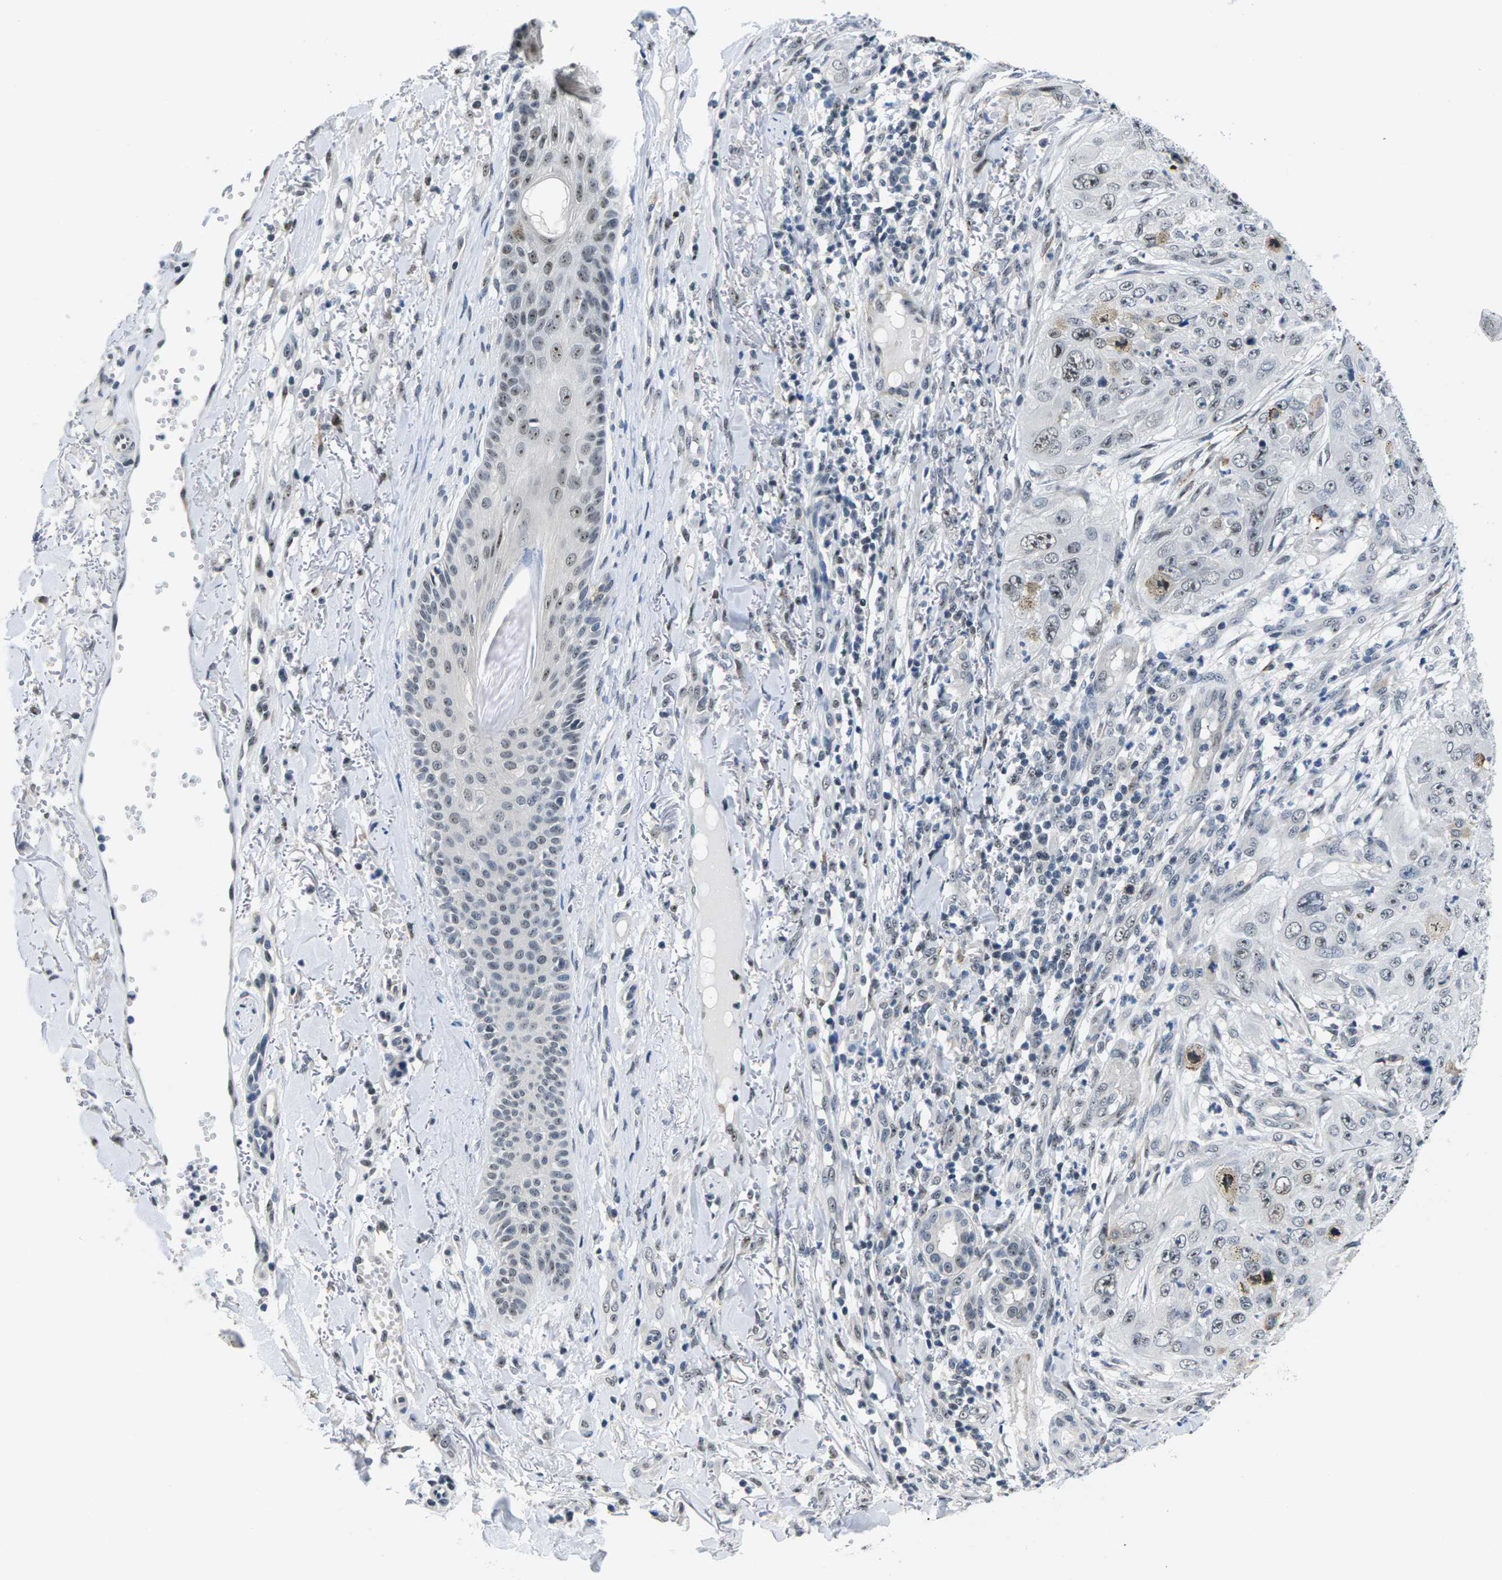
{"staining": {"intensity": "weak", "quantity": "25%-75%", "location": "nuclear"}, "tissue": "skin cancer", "cell_type": "Tumor cells", "image_type": "cancer", "snomed": [{"axis": "morphology", "description": "Squamous cell carcinoma, NOS"}, {"axis": "topography", "description": "Skin"}], "caption": "Immunohistochemistry image of neoplastic tissue: human skin cancer stained using immunohistochemistry reveals low levels of weak protein expression localized specifically in the nuclear of tumor cells, appearing as a nuclear brown color.", "gene": "NSRP1", "patient": {"sex": "female", "age": 80}}